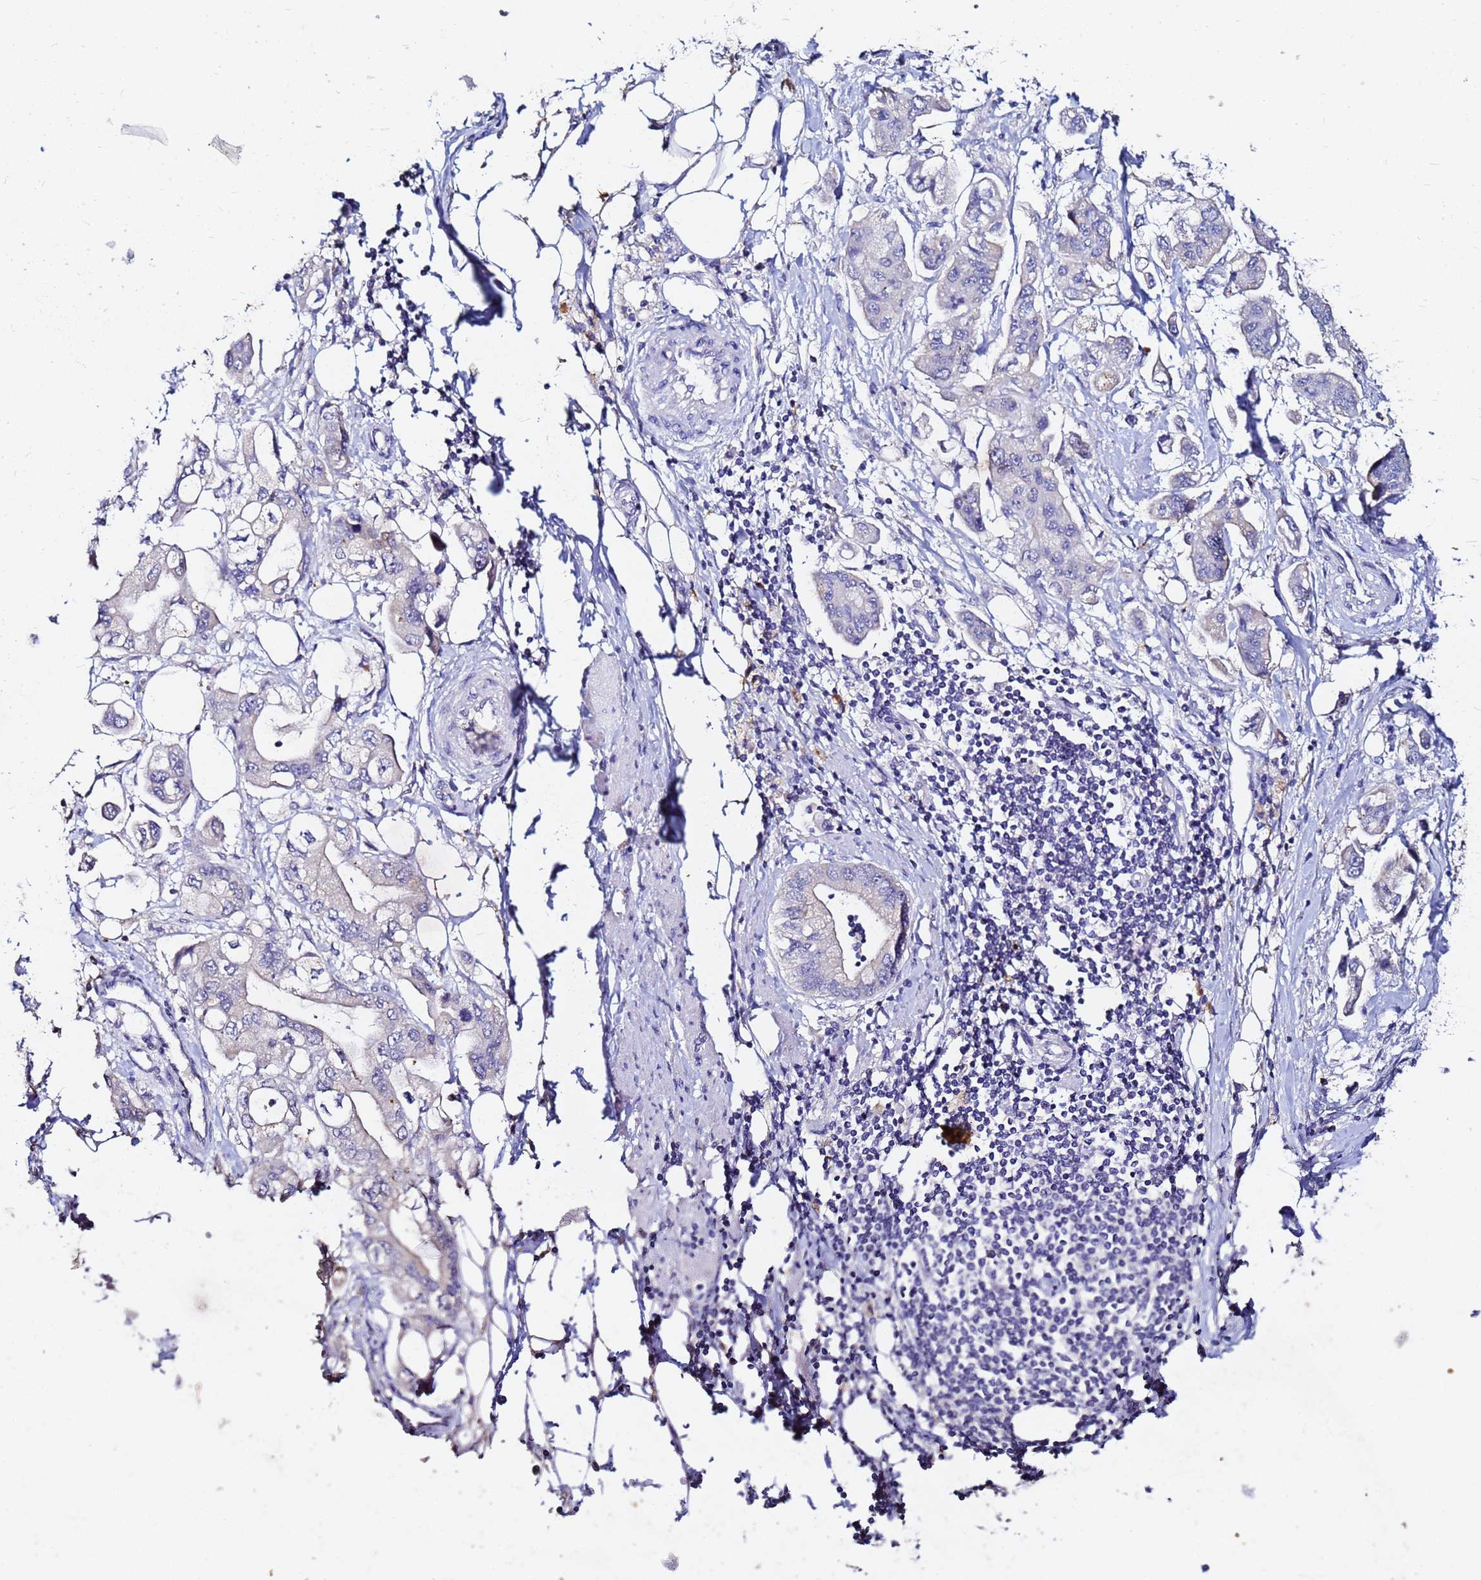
{"staining": {"intensity": "negative", "quantity": "none", "location": "none"}, "tissue": "stomach cancer", "cell_type": "Tumor cells", "image_type": "cancer", "snomed": [{"axis": "morphology", "description": "Adenocarcinoma, NOS"}, {"axis": "topography", "description": "Stomach"}], "caption": "This is an immunohistochemistry micrograph of stomach adenocarcinoma. There is no expression in tumor cells.", "gene": "FAM183A", "patient": {"sex": "male", "age": 62}}